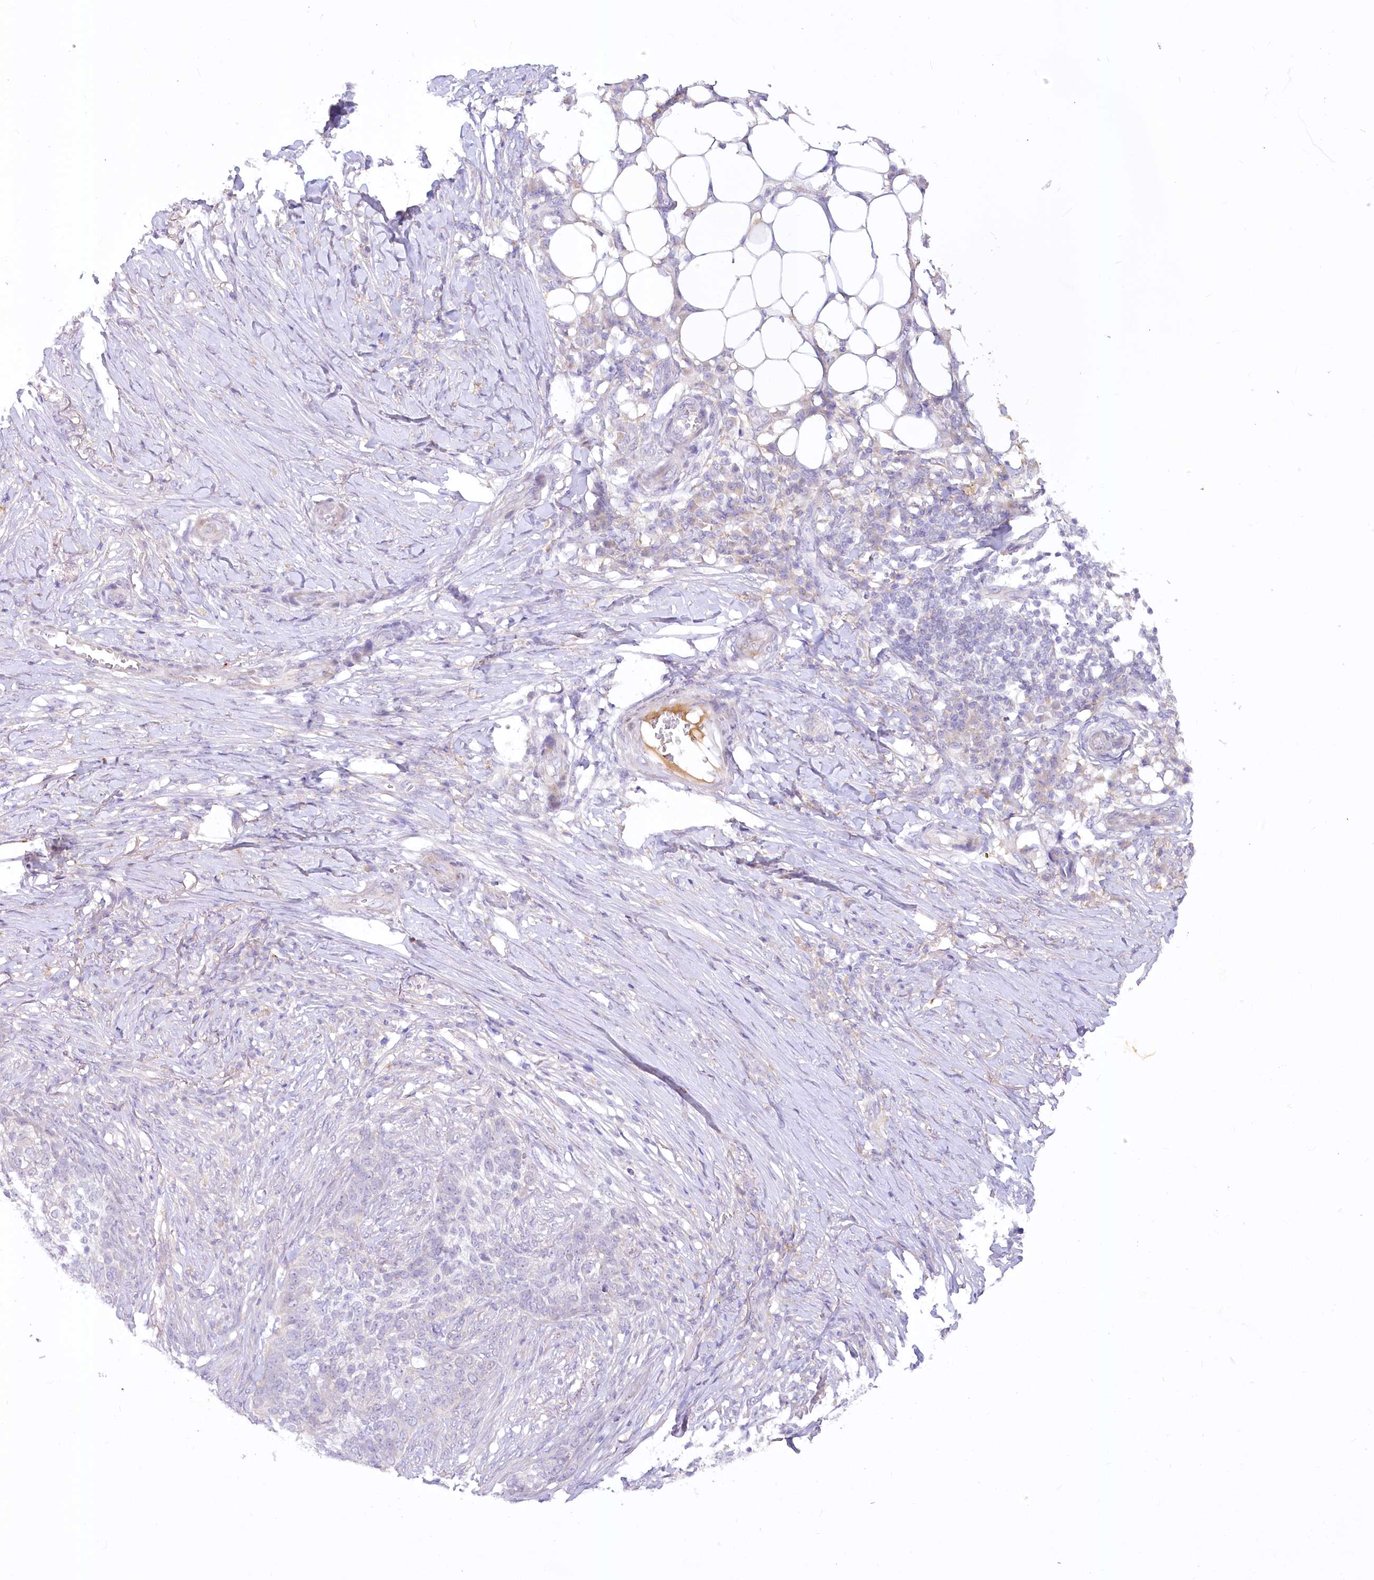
{"staining": {"intensity": "negative", "quantity": "none", "location": "none"}, "tissue": "skin cancer", "cell_type": "Tumor cells", "image_type": "cancer", "snomed": [{"axis": "morphology", "description": "Basal cell carcinoma"}, {"axis": "topography", "description": "Skin"}], "caption": "Immunohistochemical staining of skin cancer demonstrates no significant staining in tumor cells. (Brightfield microscopy of DAB IHC at high magnification).", "gene": "EFHC2", "patient": {"sex": "male", "age": 85}}